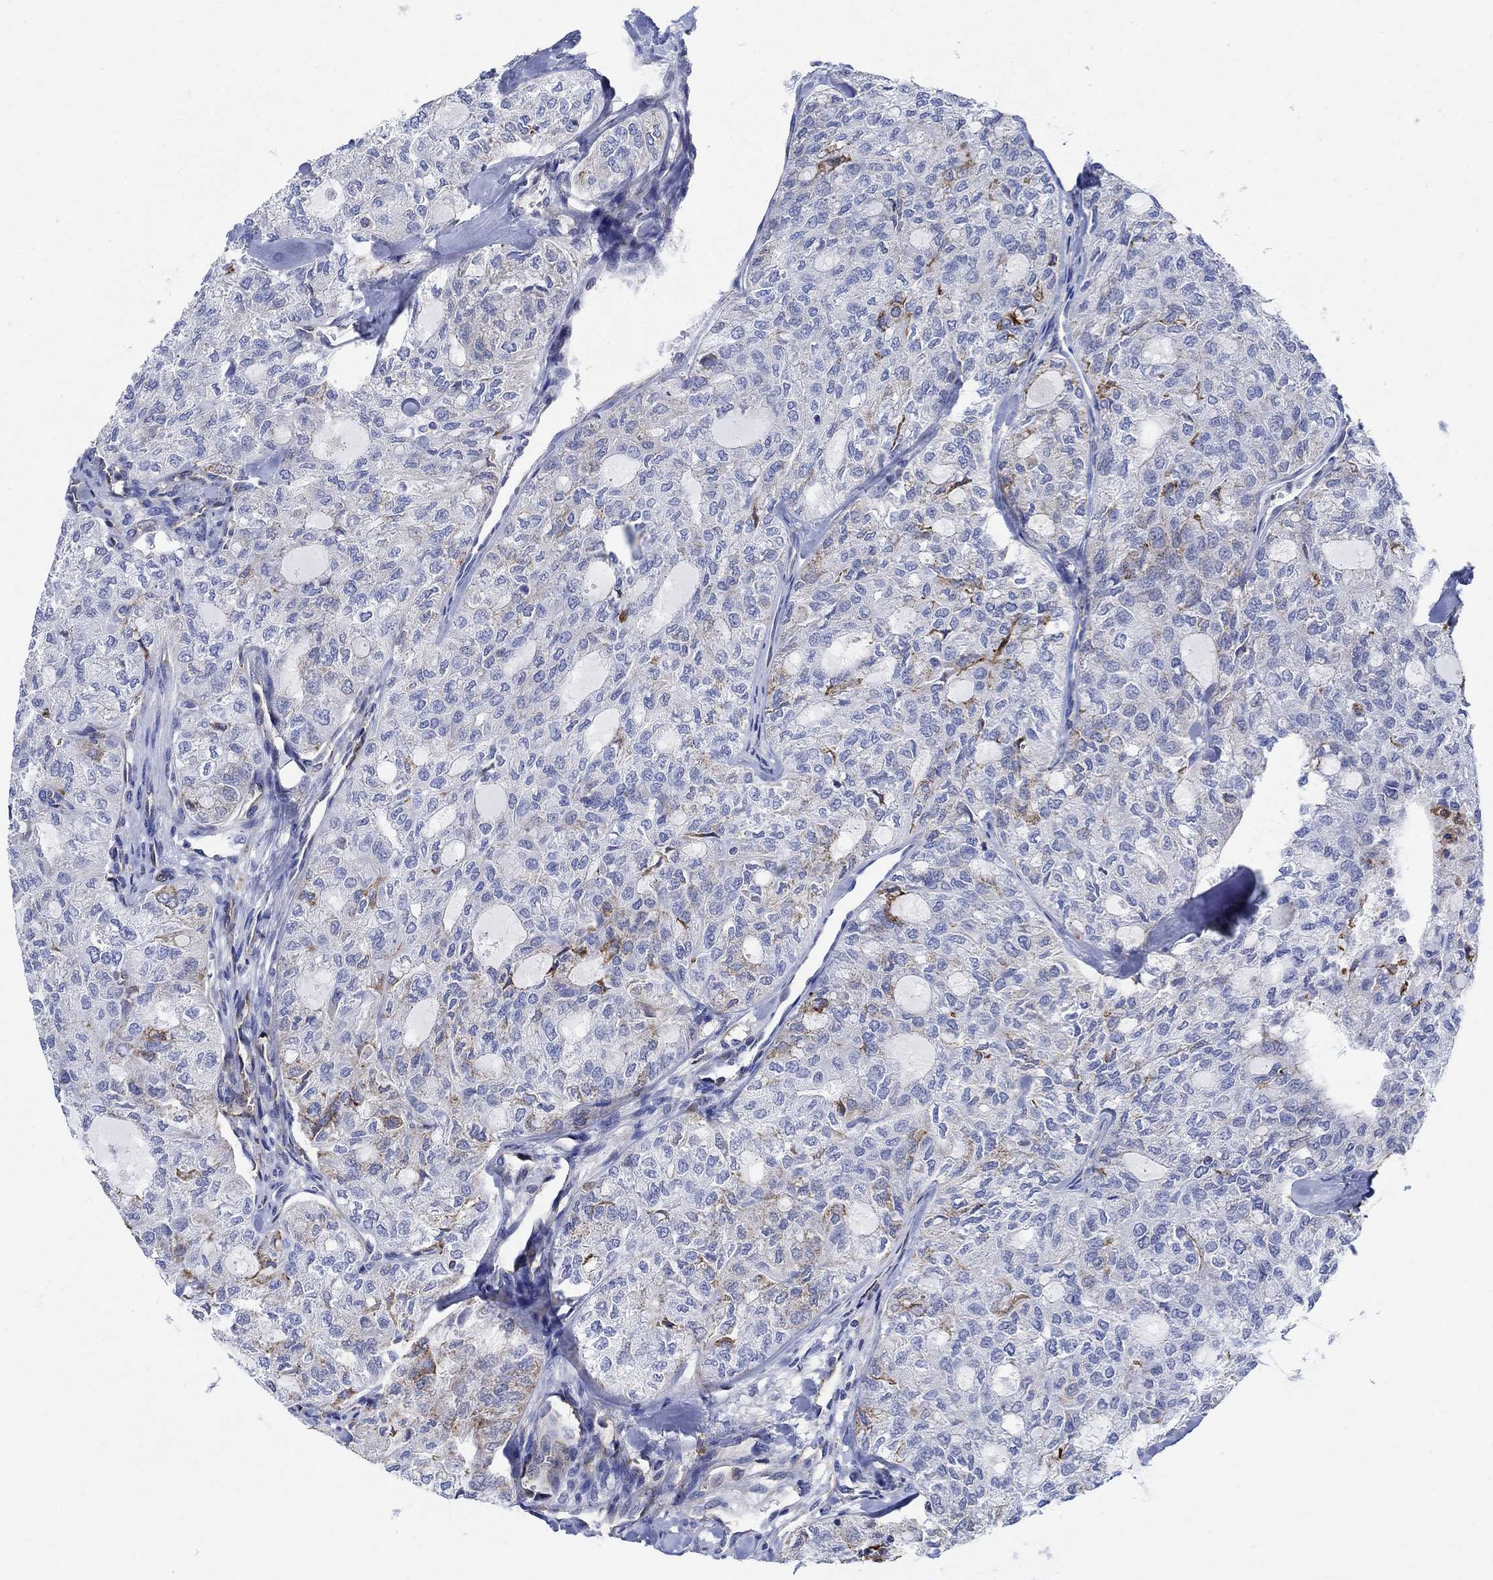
{"staining": {"intensity": "moderate", "quantity": "<25%", "location": "cytoplasmic/membranous"}, "tissue": "thyroid cancer", "cell_type": "Tumor cells", "image_type": "cancer", "snomed": [{"axis": "morphology", "description": "Follicular adenoma carcinoma, NOS"}, {"axis": "topography", "description": "Thyroid gland"}], "caption": "The immunohistochemical stain labels moderate cytoplasmic/membranous expression in tumor cells of thyroid cancer (follicular adenoma carcinoma) tissue.", "gene": "PHF21B", "patient": {"sex": "male", "age": 75}}